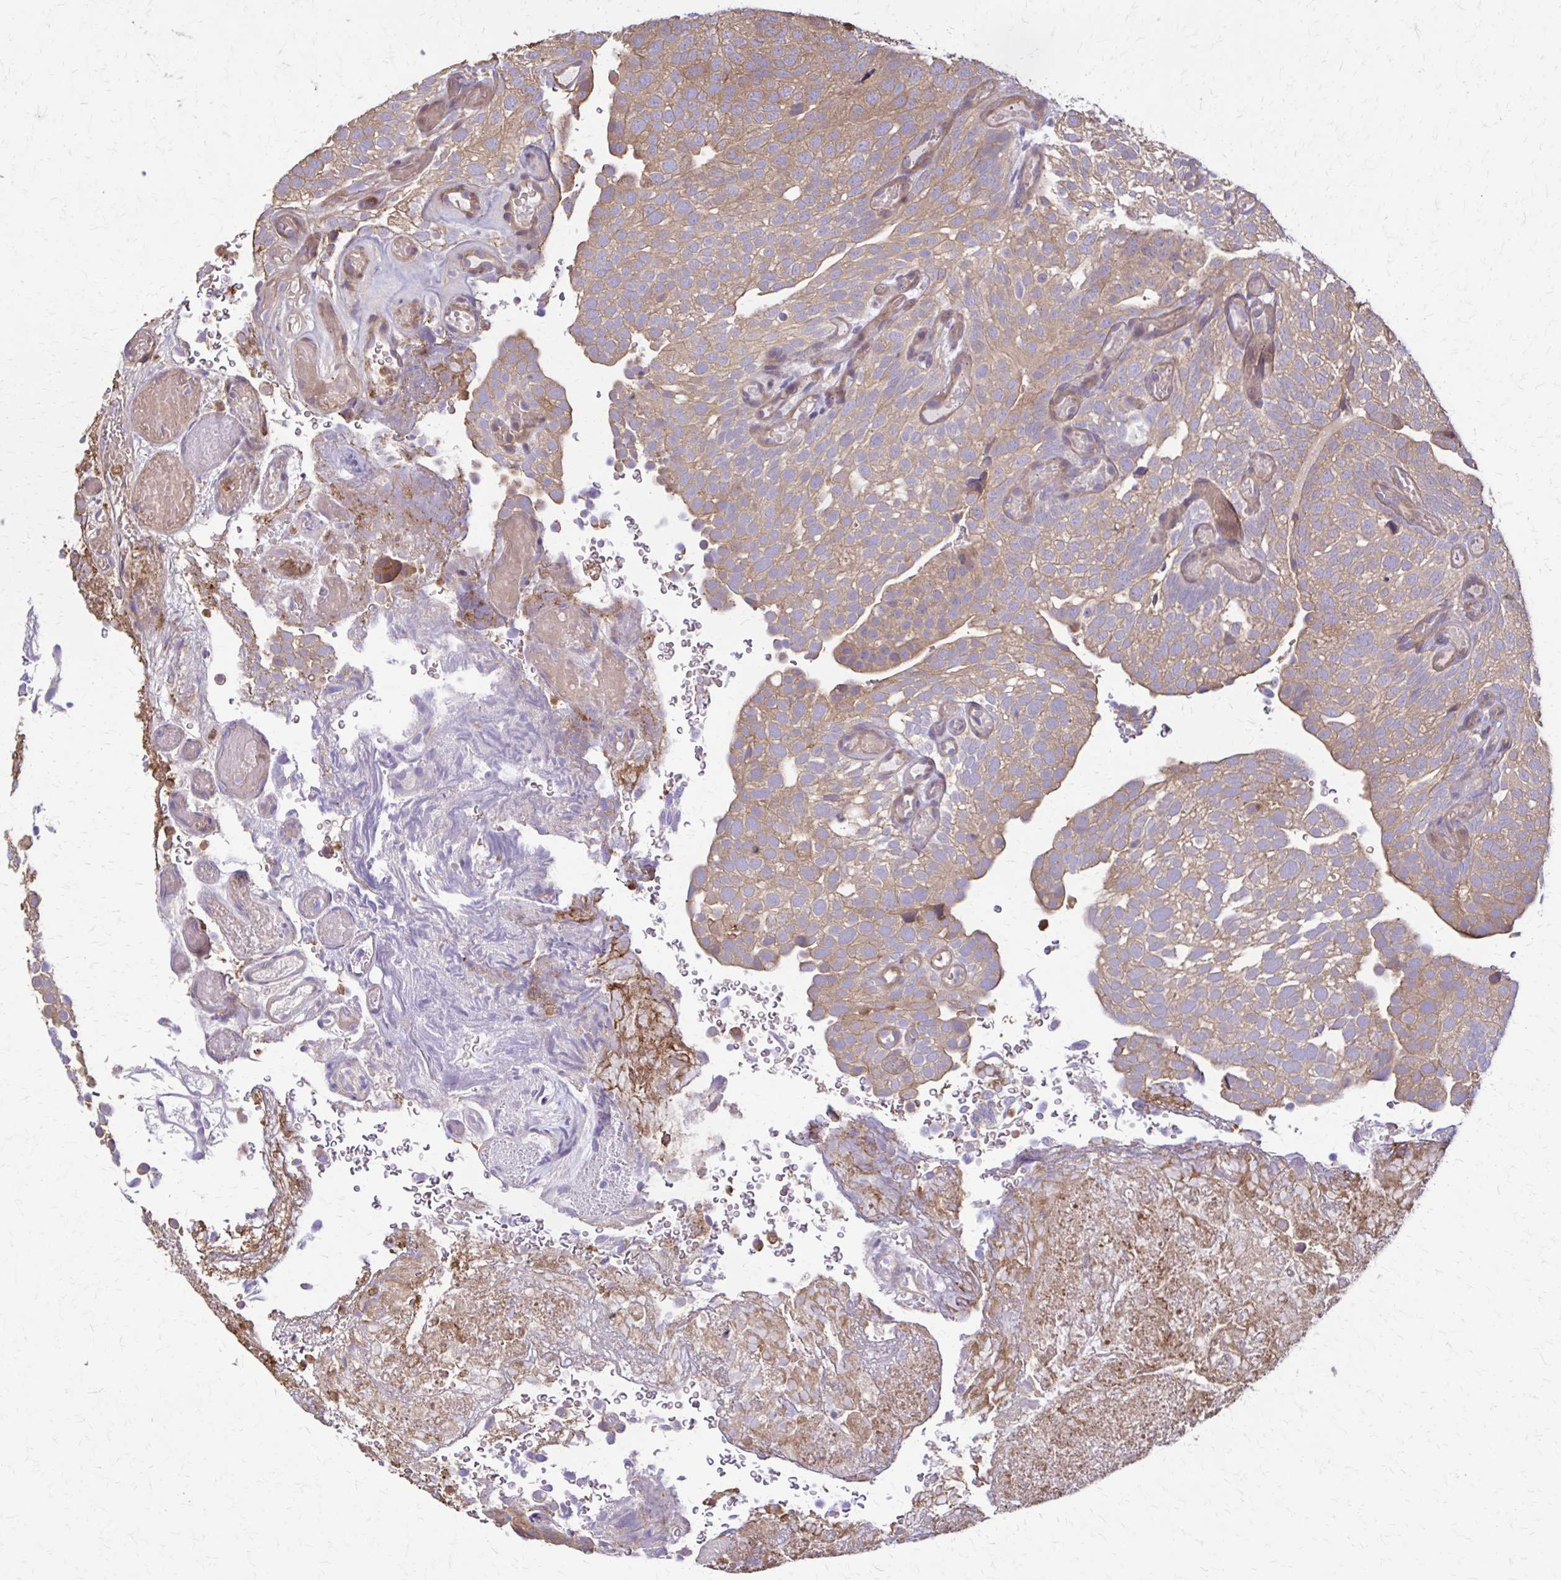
{"staining": {"intensity": "moderate", "quantity": ">75%", "location": "cytoplasmic/membranous"}, "tissue": "urothelial cancer", "cell_type": "Tumor cells", "image_type": "cancer", "snomed": [{"axis": "morphology", "description": "Urothelial carcinoma, Low grade"}, {"axis": "topography", "description": "Urinary bladder"}], "caption": "Urothelial carcinoma (low-grade) tissue demonstrates moderate cytoplasmic/membranous positivity in approximately >75% of tumor cells", "gene": "DSP", "patient": {"sex": "male", "age": 78}}